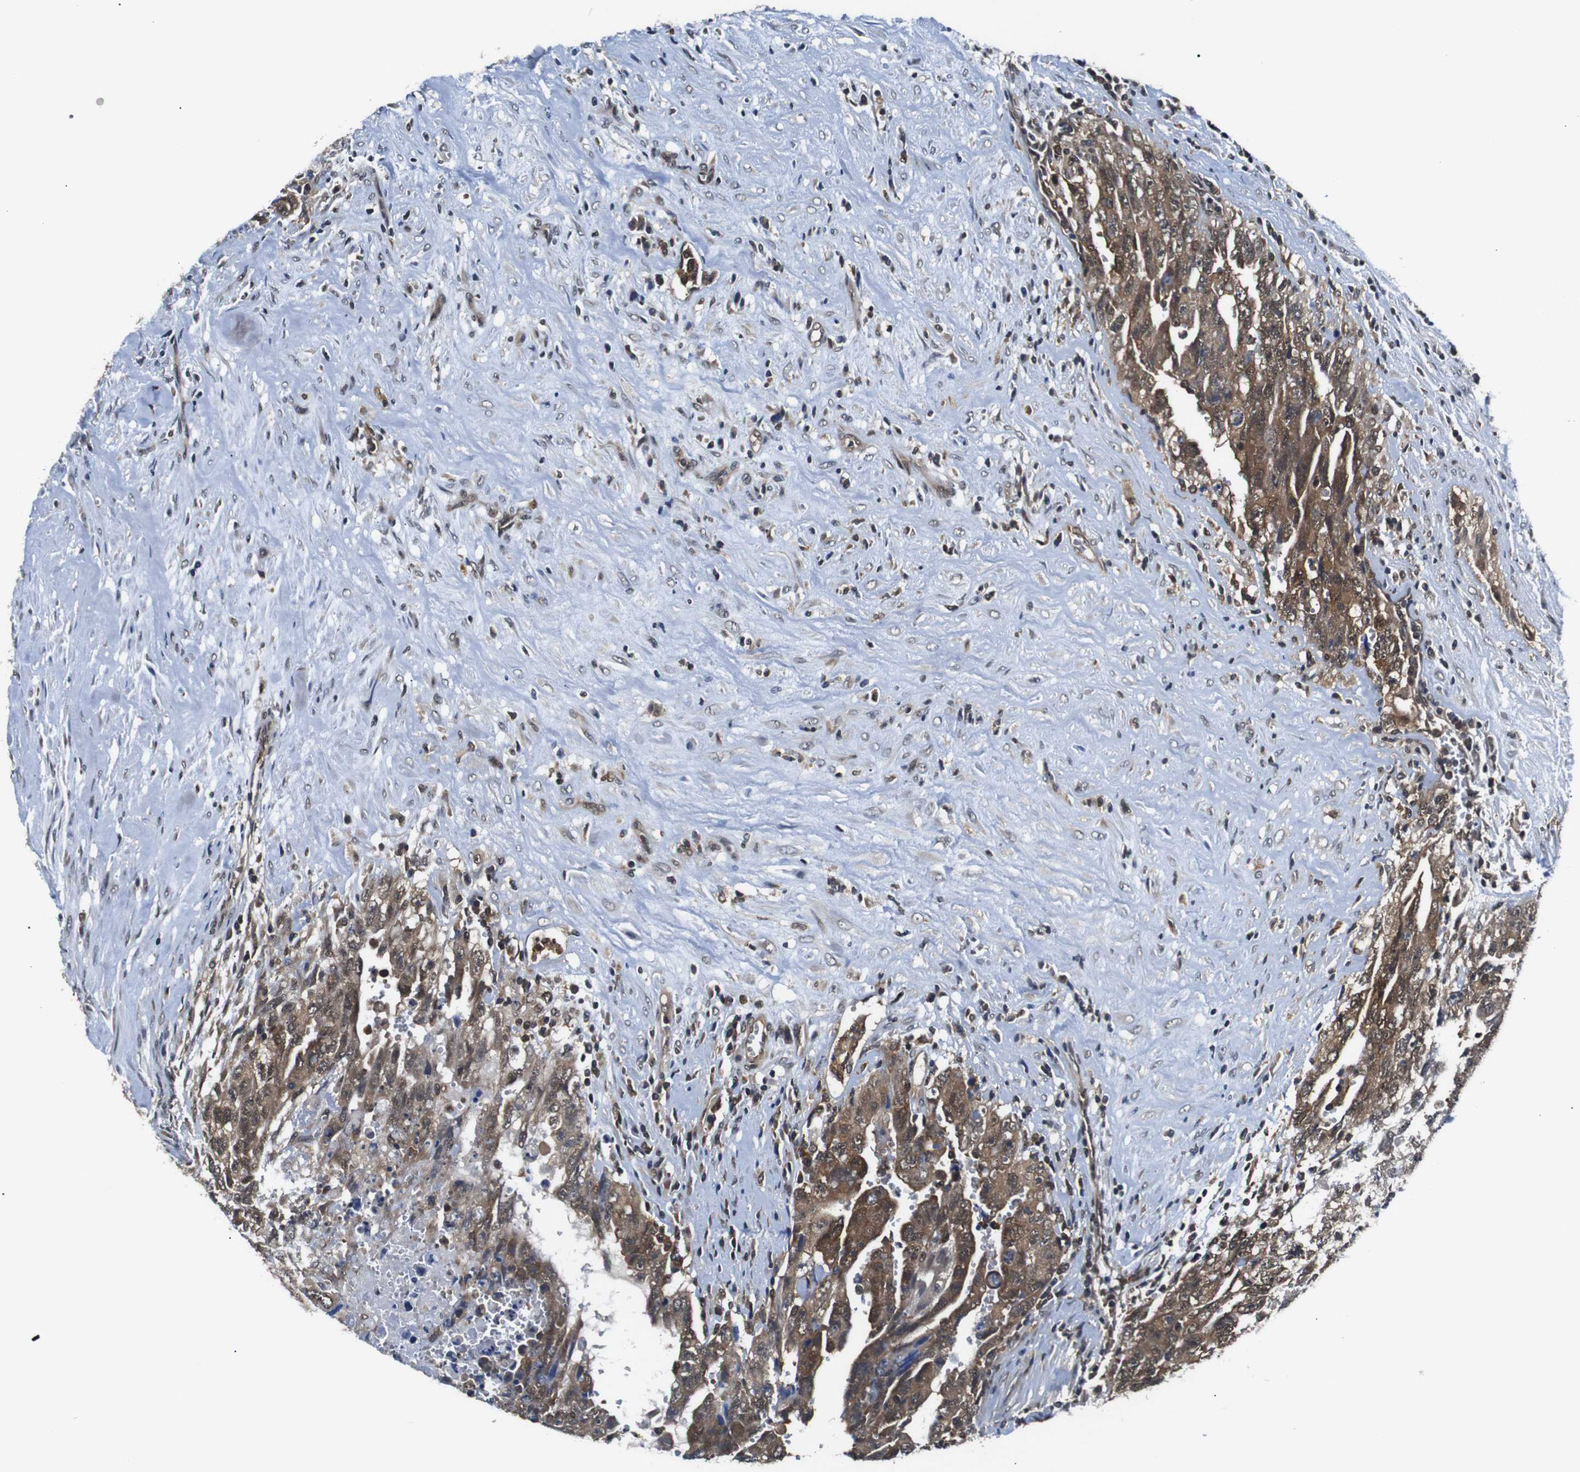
{"staining": {"intensity": "moderate", "quantity": ">75%", "location": "cytoplasmic/membranous,nuclear"}, "tissue": "testis cancer", "cell_type": "Tumor cells", "image_type": "cancer", "snomed": [{"axis": "morphology", "description": "Carcinoma, Embryonal, NOS"}, {"axis": "topography", "description": "Testis"}], "caption": "This micrograph exhibits immunohistochemistry (IHC) staining of human testis embryonal carcinoma, with medium moderate cytoplasmic/membranous and nuclear expression in about >75% of tumor cells.", "gene": "UBXN1", "patient": {"sex": "male", "age": 28}}